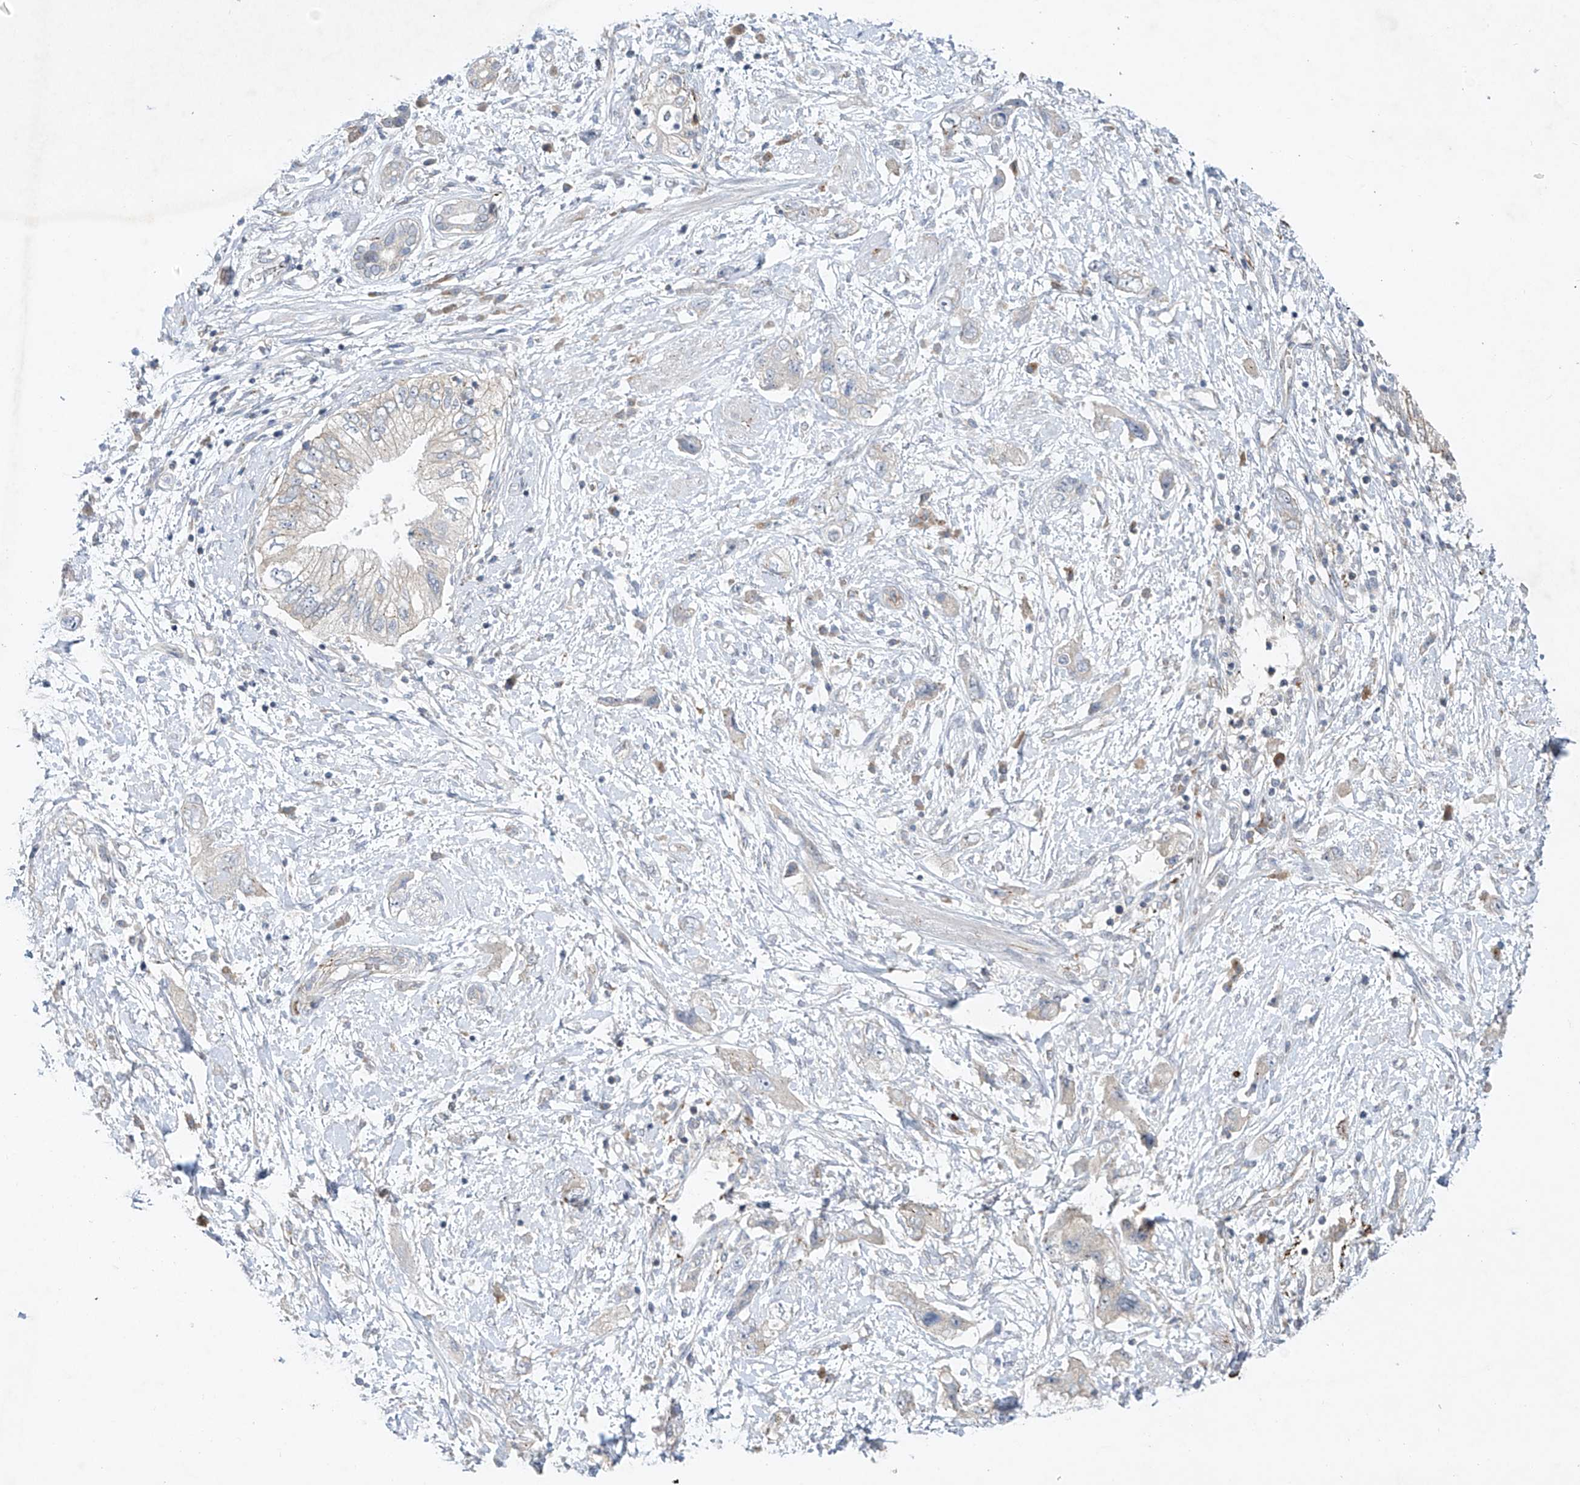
{"staining": {"intensity": "negative", "quantity": "none", "location": "none"}, "tissue": "pancreatic cancer", "cell_type": "Tumor cells", "image_type": "cancer", "snomed": [{"axis": "morphology", "description": "Adenocarcinoma, NOS"}, {"axis": "topography", "description": "Pancreas"}], "caption": "A high-resolution micrograph shows IHC staining of pancreatic cancer (adenocarcinoma), which exhibits no significant staining in tumor cells.", "gene": "TJAP1", "patient": {"sex": "female", "age": 73}}